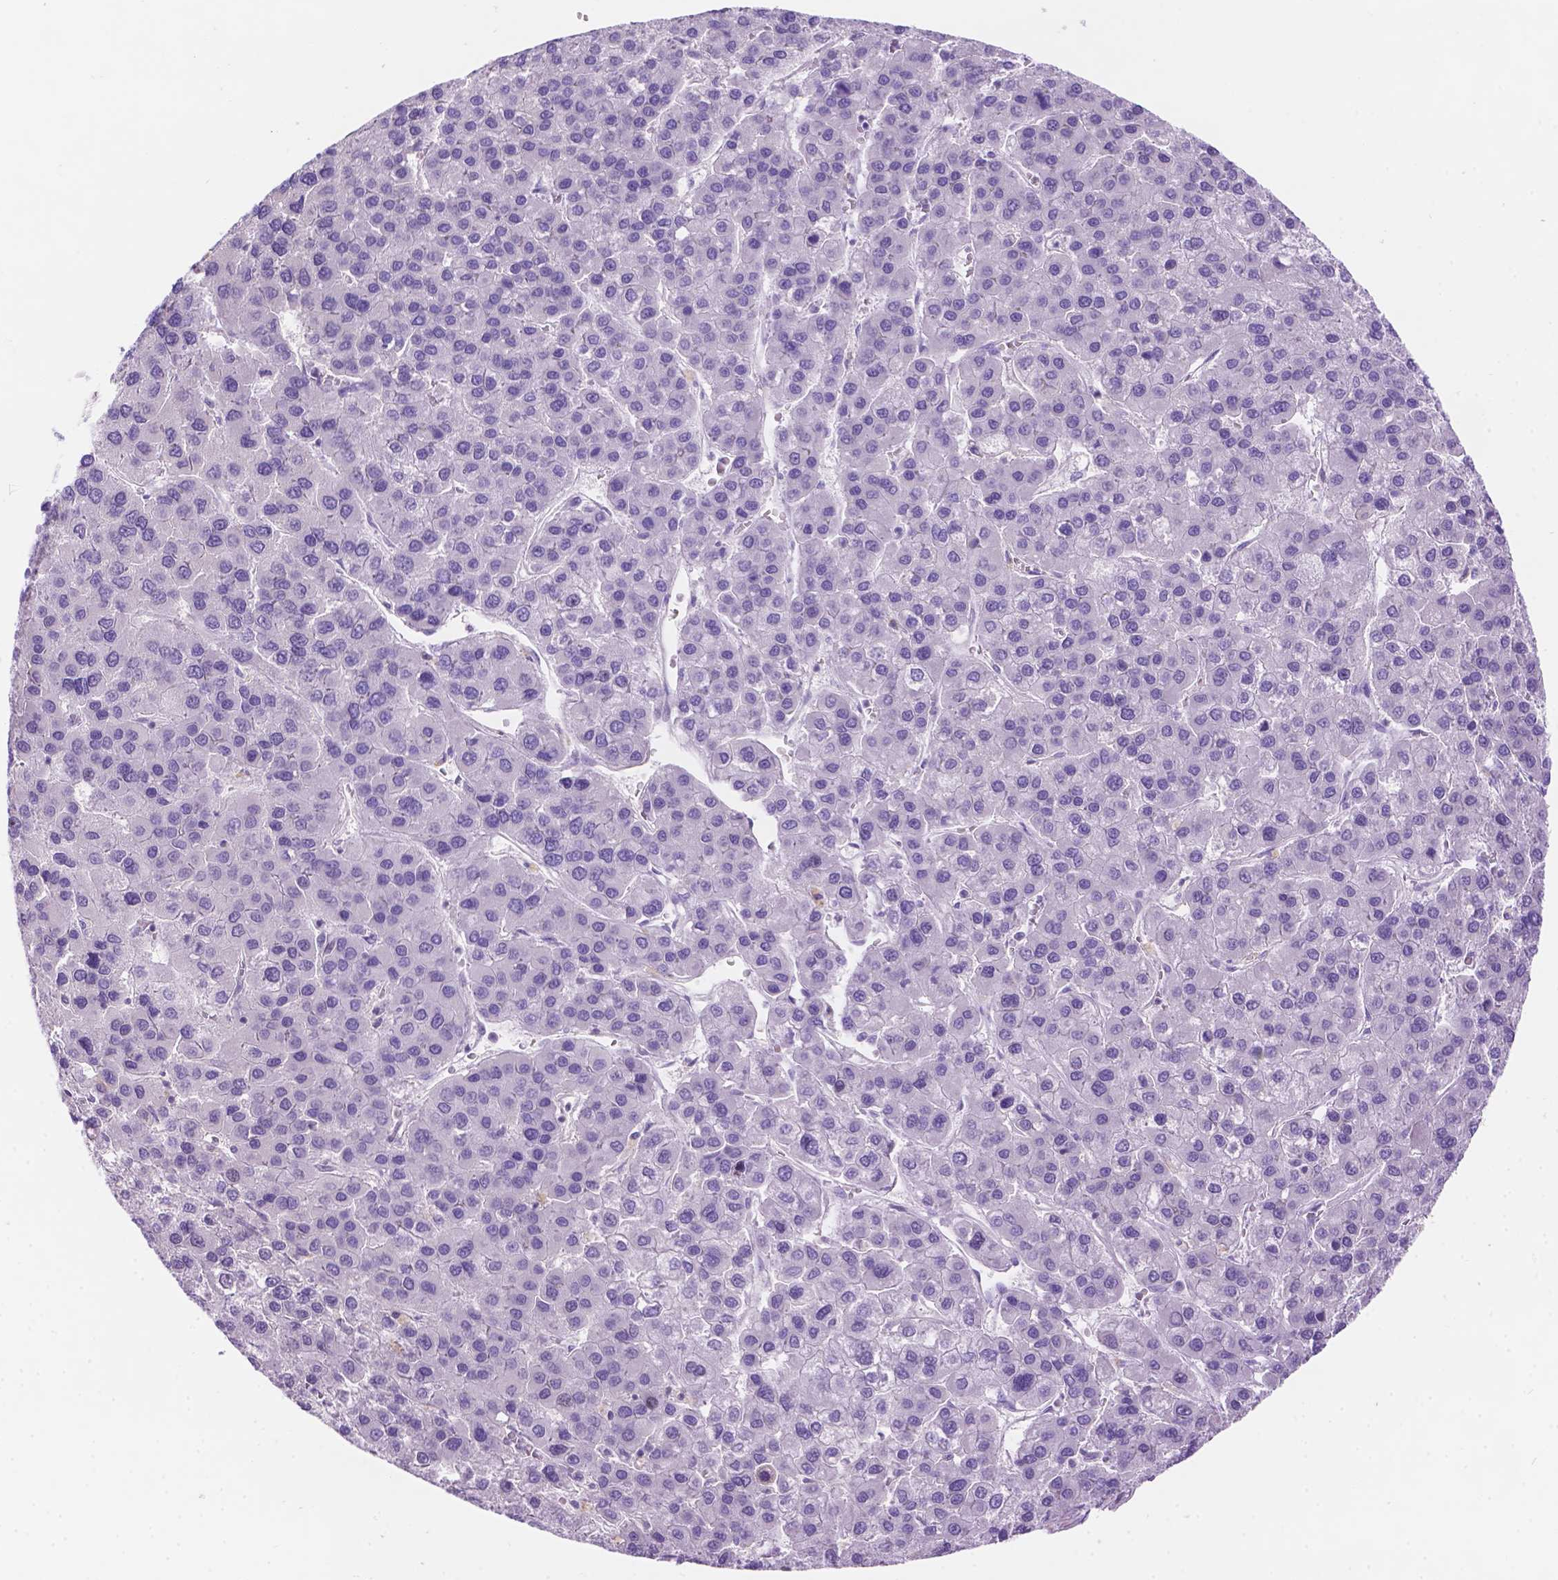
{"staining": {"intensity": "negative", "quantity": "none", "location": "none"}, "tissue": "liver cancer", "cell_type": "Tumor cells", "image_type": "cancer", "snomed": [{"axis": "morphology", "description": "Carcinoma, Hepatocellular, NOS"}, {"axis": "topography", "description": "Liver"}], "caption": "DAB immunohistochemical staining of human liver cancer displays no significant expression in tumor cells.", "gene": "DMWD", "patient": {"sex": "female", "age": 41}}